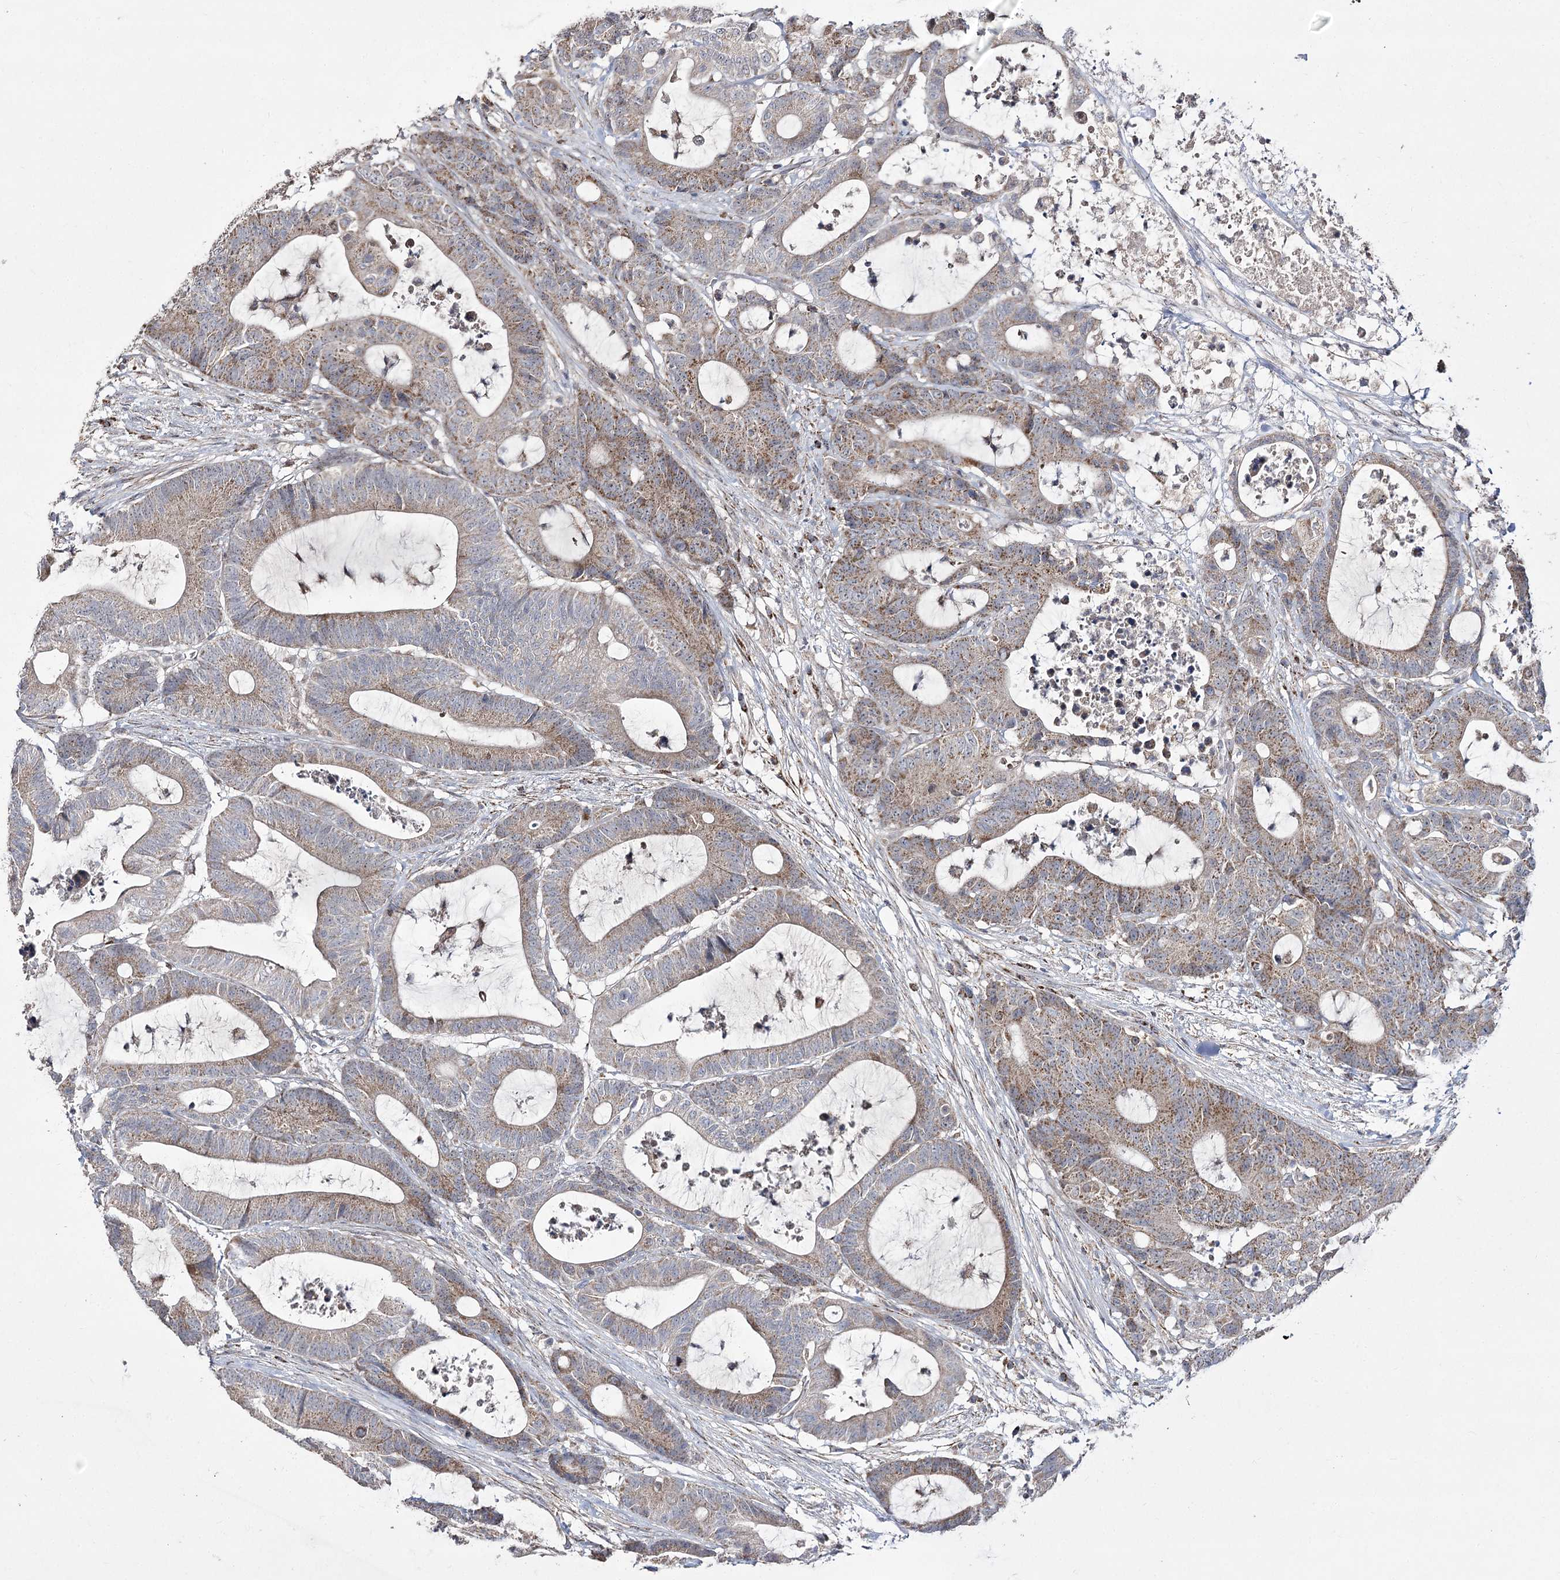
{"staining": {"intensity": "moderate", "quantity": "25%-75%", "location": "cytoplasmic/membranous"}, "tissue": "colorectal cancer", "cell_type": "Tumor cells", "image_type": "cancer", "snomed": [{"axis": "morphology", "description": "Adenocarcinoma, NOS"}, {"axis": "topography", "description": "Colon"}], "caption": "This is a histology image of immunohistochemistry staining of colorectal adenocarcinoma, which shows moderate staining in the cytoplasmic/membranous of tumor cells.", "gene": "NADK2", "patient": {"sex": "female", "age": 84}}